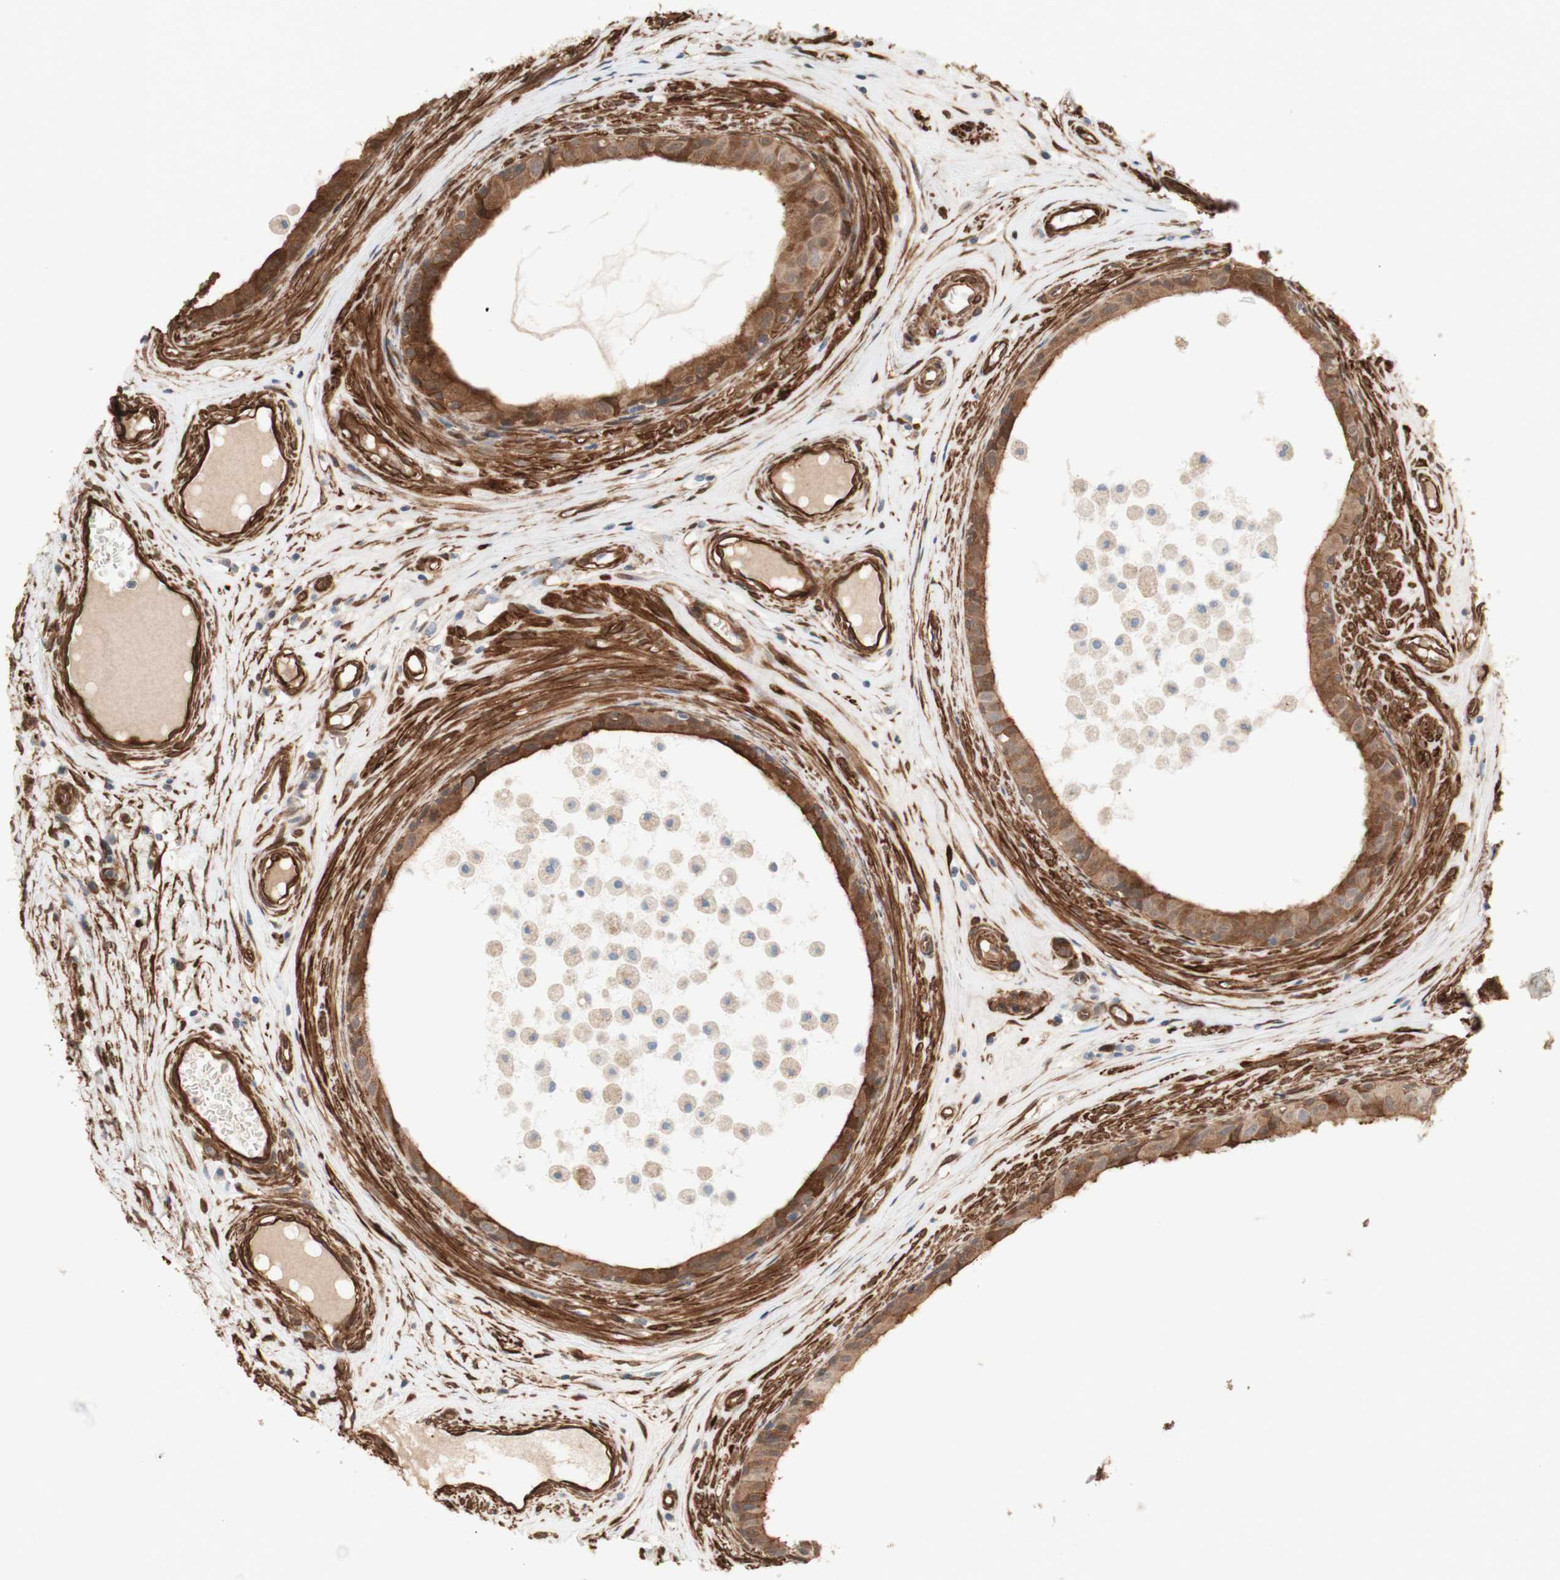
{"staining": {"intensity": "moderate", "quantity": ">75%", "location": "cytoplasmic/membranous"}, "tissue": "epididymis", "cell_type": "Glandular cells", "image_type": "normal", "snomed": [{"axis": "morphology", "description": "Normal tissue, NOS"}, {"axis": "morphology", "description": "Inflammation, NOS"}, {"axis": "topography", "description": "Epididymis"}], "caption": "Epididymis stained for a protein (brown) reveals moderate cytoplasmic/membranous positive staining in about >75% of glandular cells.", "gene": "CNN3", "patient": {"sex": "male", "age": 85}}